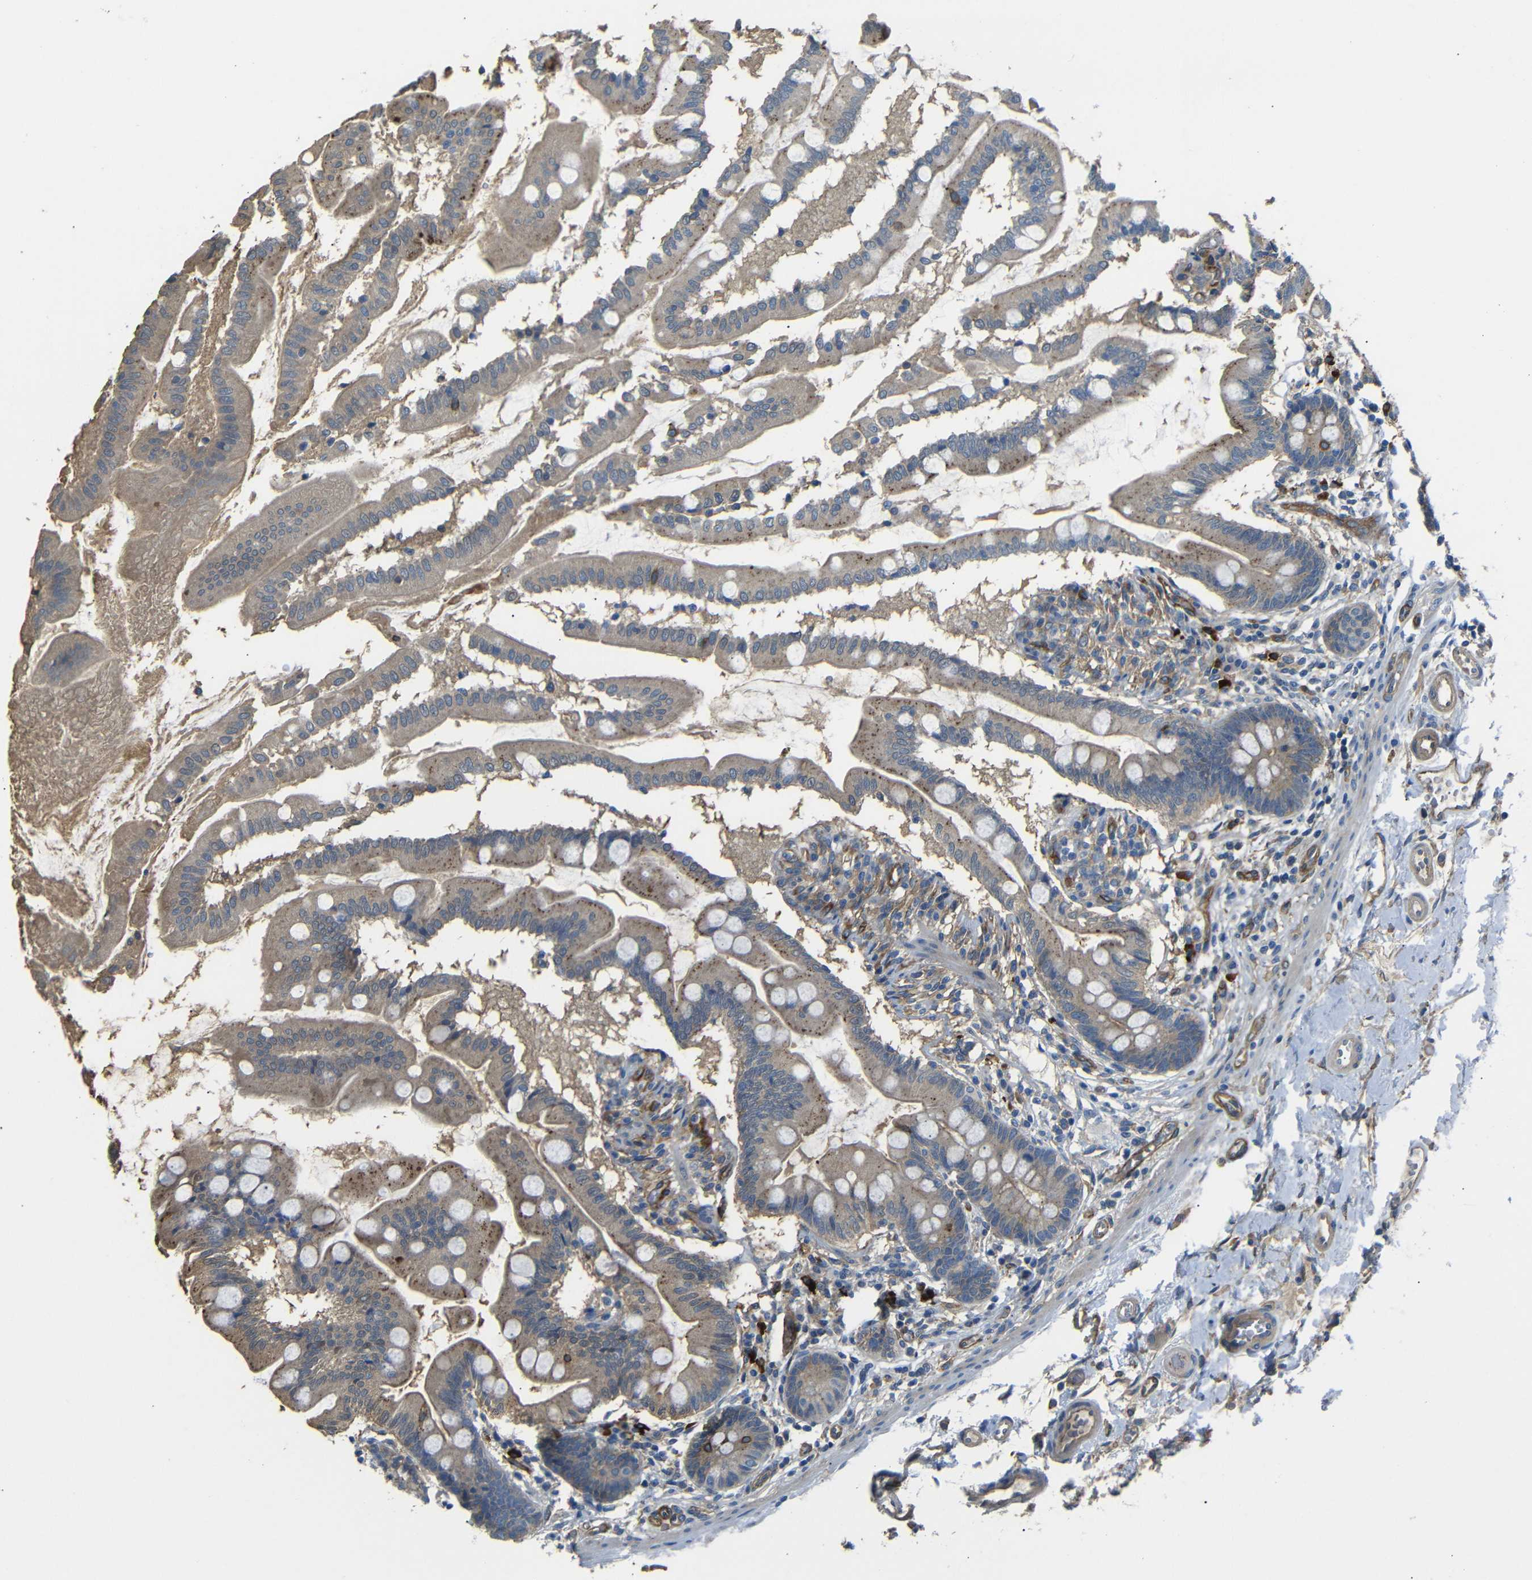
{"staining": {"intensity": "moderate", "quantity": ">75%", "location": "cytoplasmic/membranous"}, "tissue": "small intestine", "cell_type": "Glandular cells", "image_type": "normal", "snomed": [{"axis": "morphology", "description": "Normal tissue, NOS"}, {"axis": "topography", "description": "Small intestine"}], "caption": "Immunohistochemistry (IHC) of benign small intestine reveals medium levels of moderate cytoplasmic/membranous expression in about >75% of glandular cells. (Brightfield microscopy of DAB IHC at high magnification).", "gene": "MYO1B", "patient": {"sex": "female", "age": 56}}